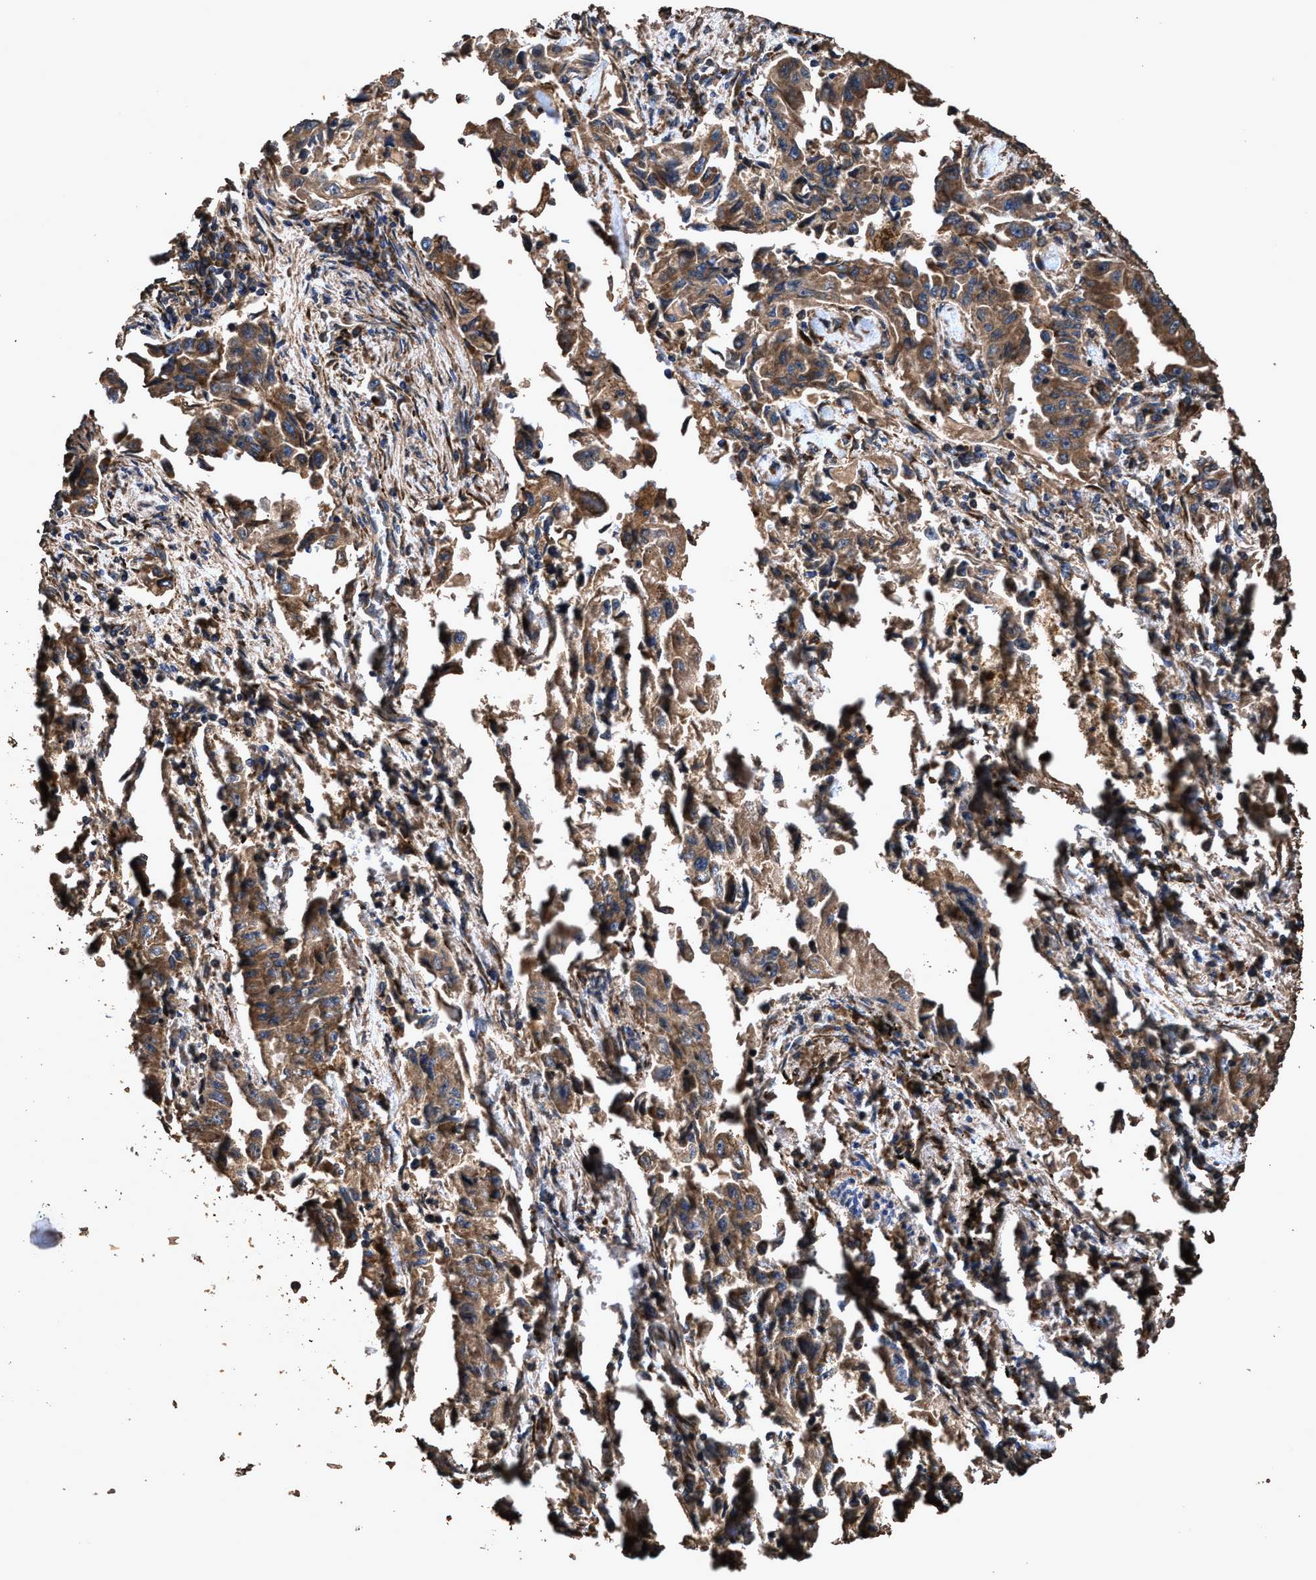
{"staining": {"intensity": "moderate", "quantity": ">75%", "location": "cytoplasmic/membranous"}, "tissue": "lung cancer", "cell_type": "Tumor cells", "image_type": "cancer", "snomed": [{"axis": "morphology", "description": "Adenocarcinoma, NOS"}, {"axis": "topography", "description": "Lung"}], "caption": "This photomicrograph exhibits adenocarcinoma (lung) stained with IHC to label a protein in brown. The cytoplasmic/membranous of tumor cells show moderate positivity for the protein. Nuclei are counter-stained blue.", "gene": "ZMYND19", "patient": {"sex": "female", "age": 51}}